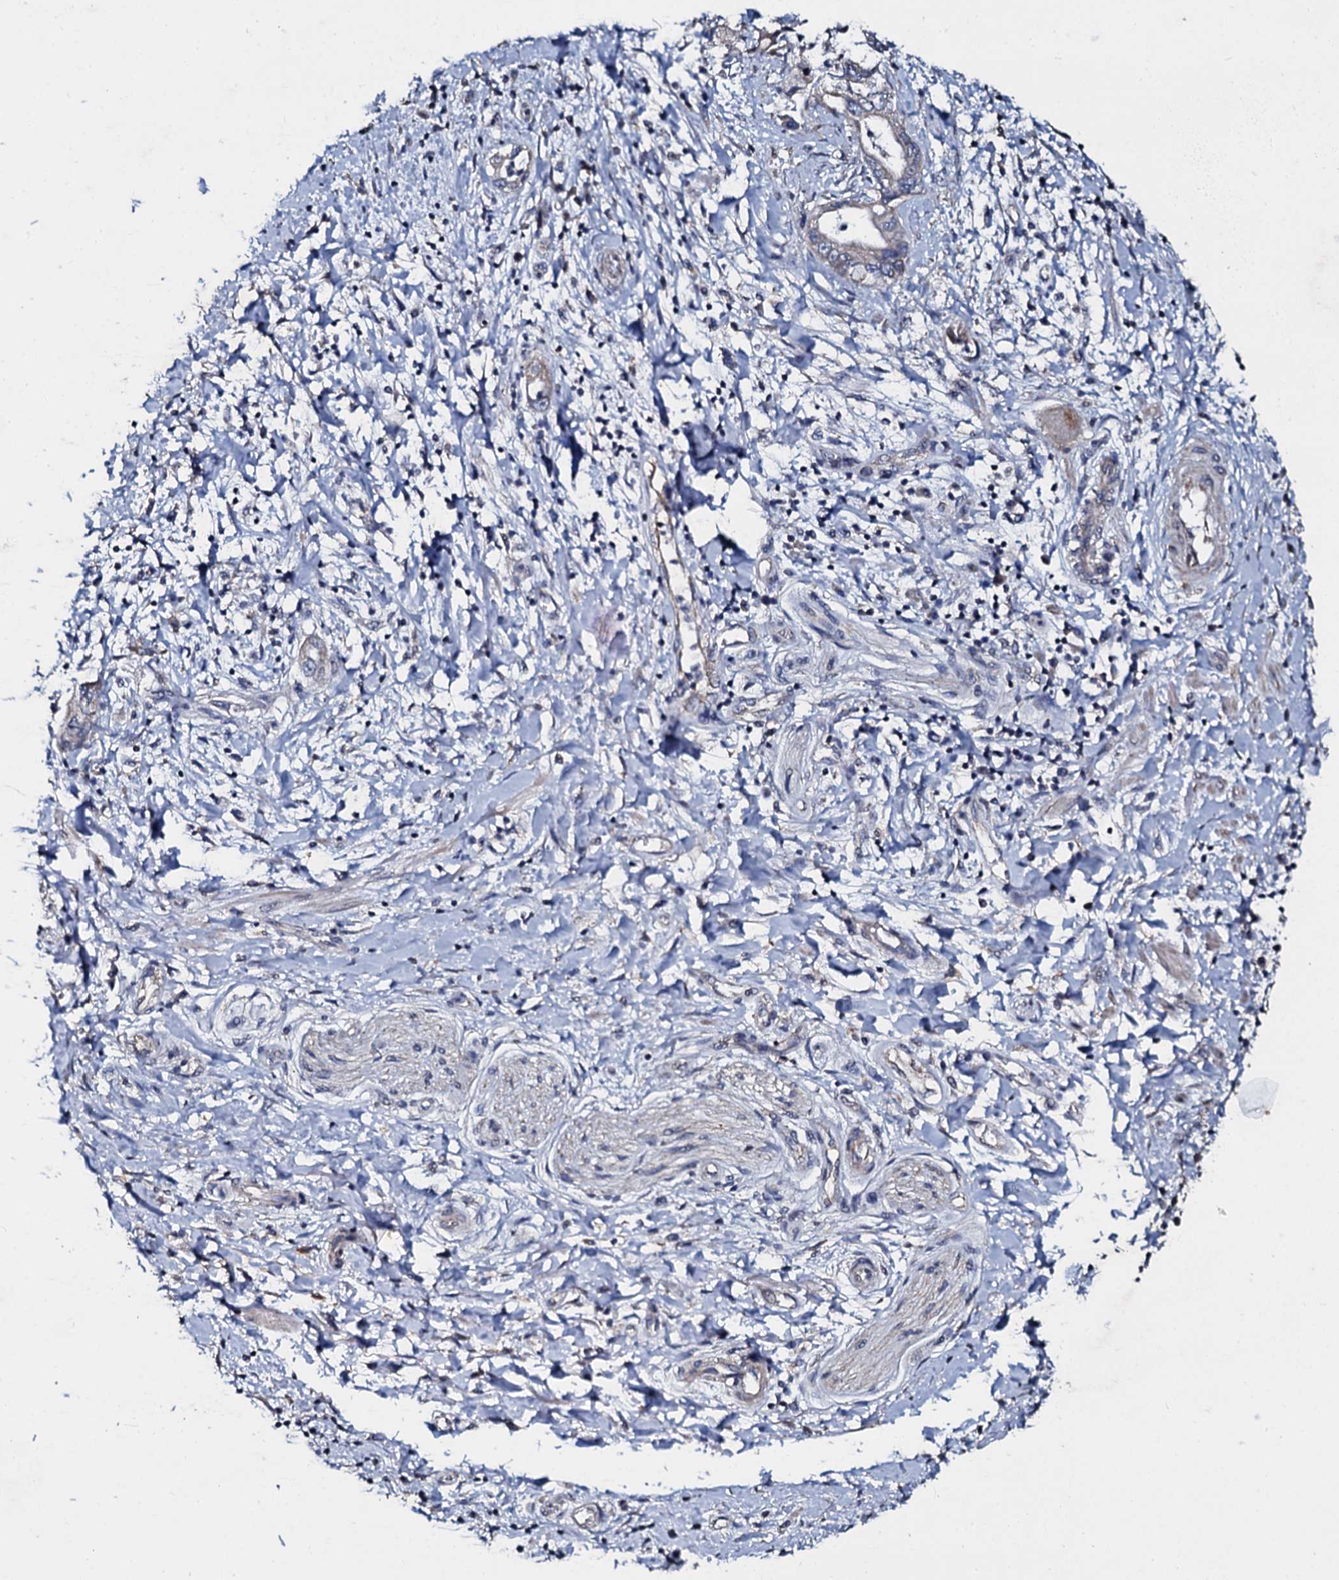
{"staining": {"intensity": "weak", "quantity": "<25%", "location": "cytoplasmic/membranous"}, "tissue": "pancreatic cancer", "cell_type": "Tumor cells", "image_type": "cancer", "snomed": [{"axis": "morphology", "description": "Adenocarcinoma, NOS"}, {"axis": "topography", "description": "Pancreas"}], "caption": "Immunohistochemistry histopathology image of human pancreatic cancer stained for a protein (brown), which displays no expression in tumor cells.", "gene": "SLC37A4", "patient": {"sex": "female", "age": 73}}